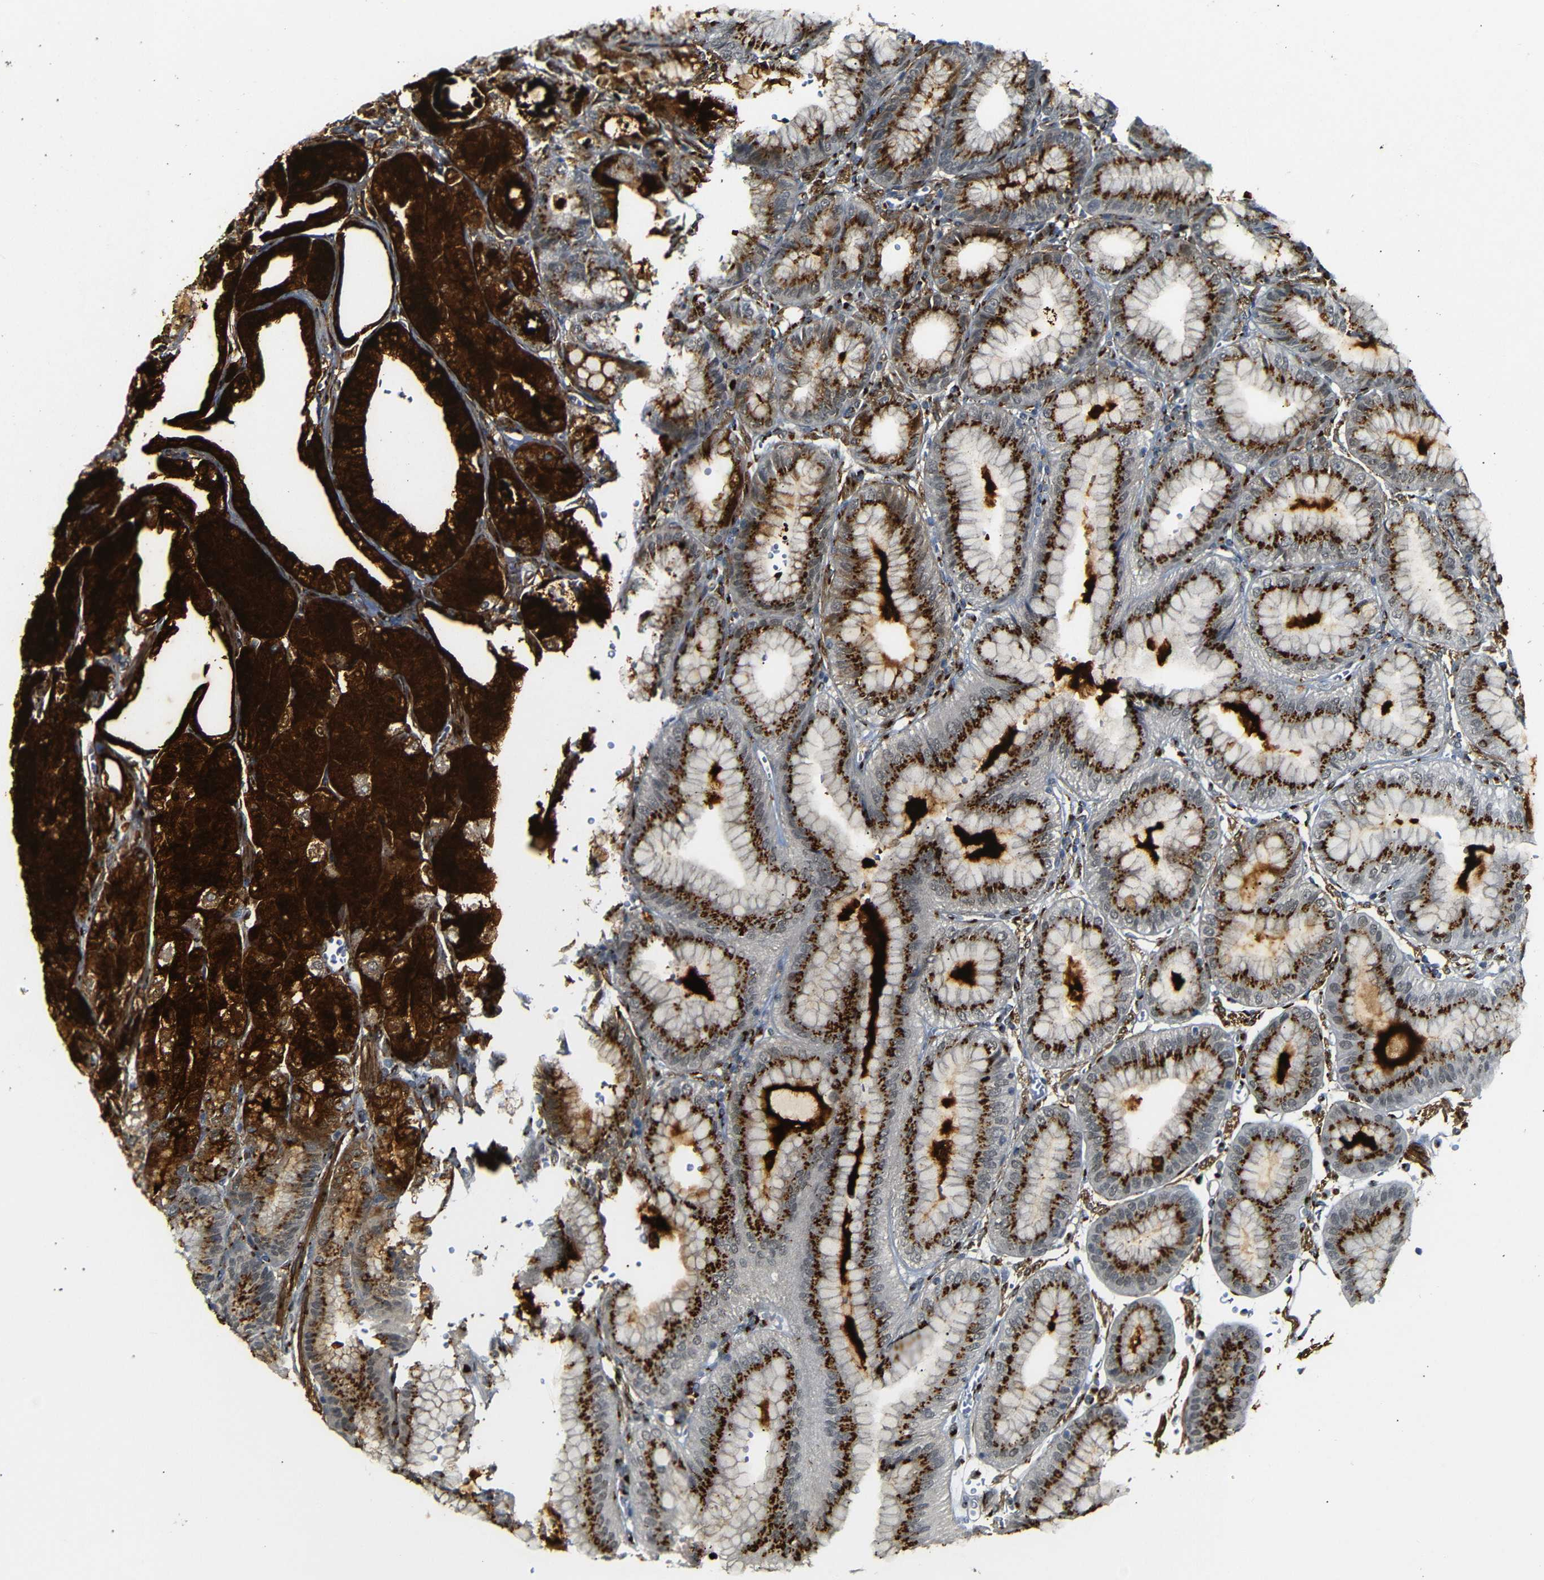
{"staining": {"intensity": "strong", "quantity": ">75%", "location": "cytoplasmic/membranous"}, "tissue": "stomach", "cell_type": "Glandular cells", "image_type": "normal", "snomed": [{"axis": "morphology", "description": "Normal tissue, NOS"}, {"axis": "topography", "description": "Stomach, lower"}], "caption": "Immunohistochemistry (IHC) of unremarkable stomach reveals high levels of strong cytoplasmic/membranous expression in approximately >75% of glandular cells. The protein of interest is stained brown, and the nuclei are stained in blue (DAB (3,3'-diaminobenzidine) IHC with brightfield microscopy, high magnification).", "gene": "TGOLN2", "patient": {"sex": "male", "age": 71}}